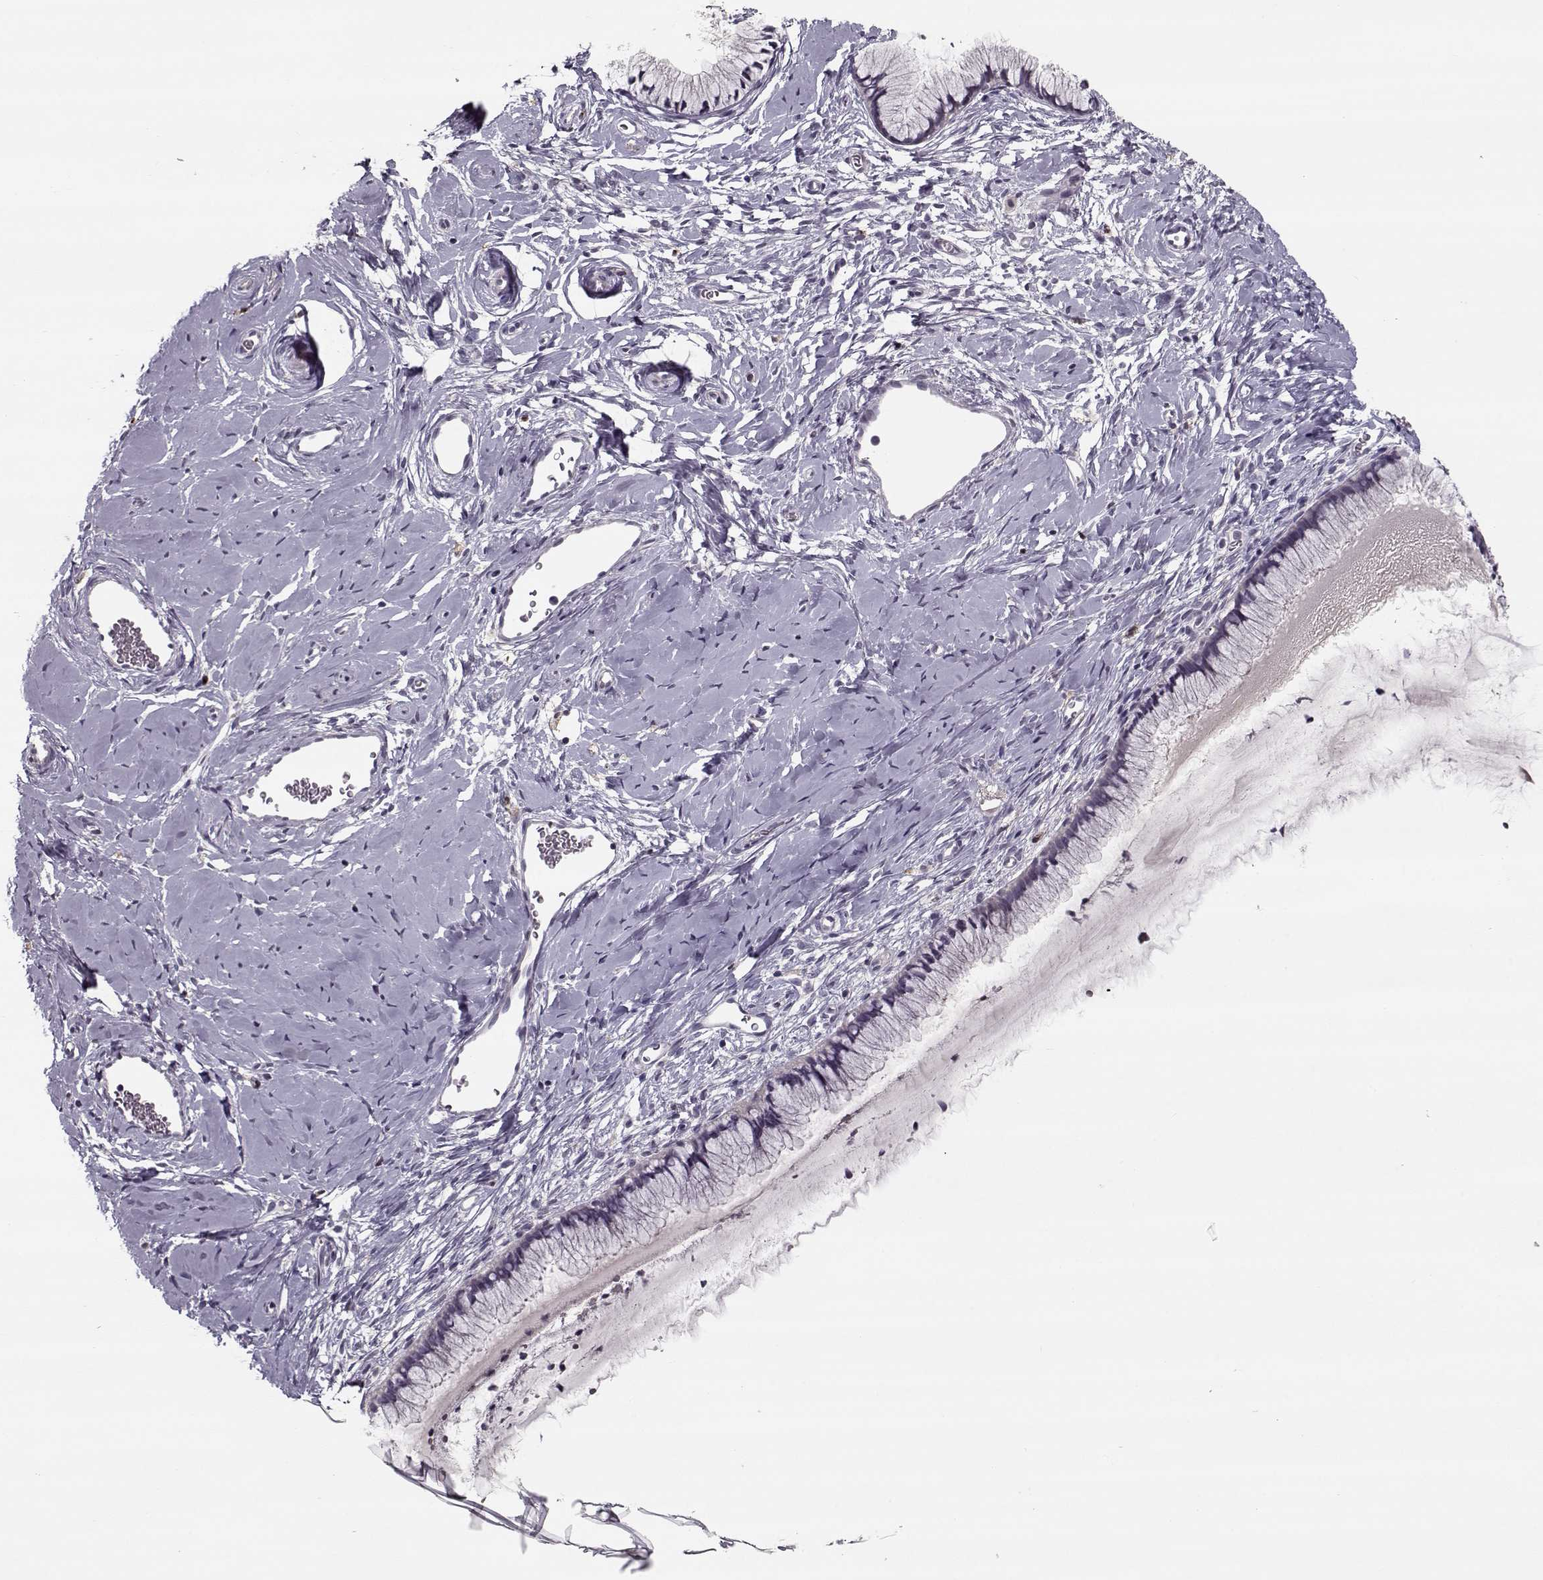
{"staining": {"intensity": "negative", "quantity": "none", "location": "none"}, "tissue": "cervix", "cell_type": "Glandular cells", "image_type": "normal", "snomed": [{"axis": "morphology", "description": "Normal tissue, NOS"}, {"axis": "topography", "description": "Cervix"}], "caption": "The histopathology image demonstrates no staining of glandular cells in benign cervix.", "gene": "DNAI3", "patient": {"sex": "female", "age": 40}}